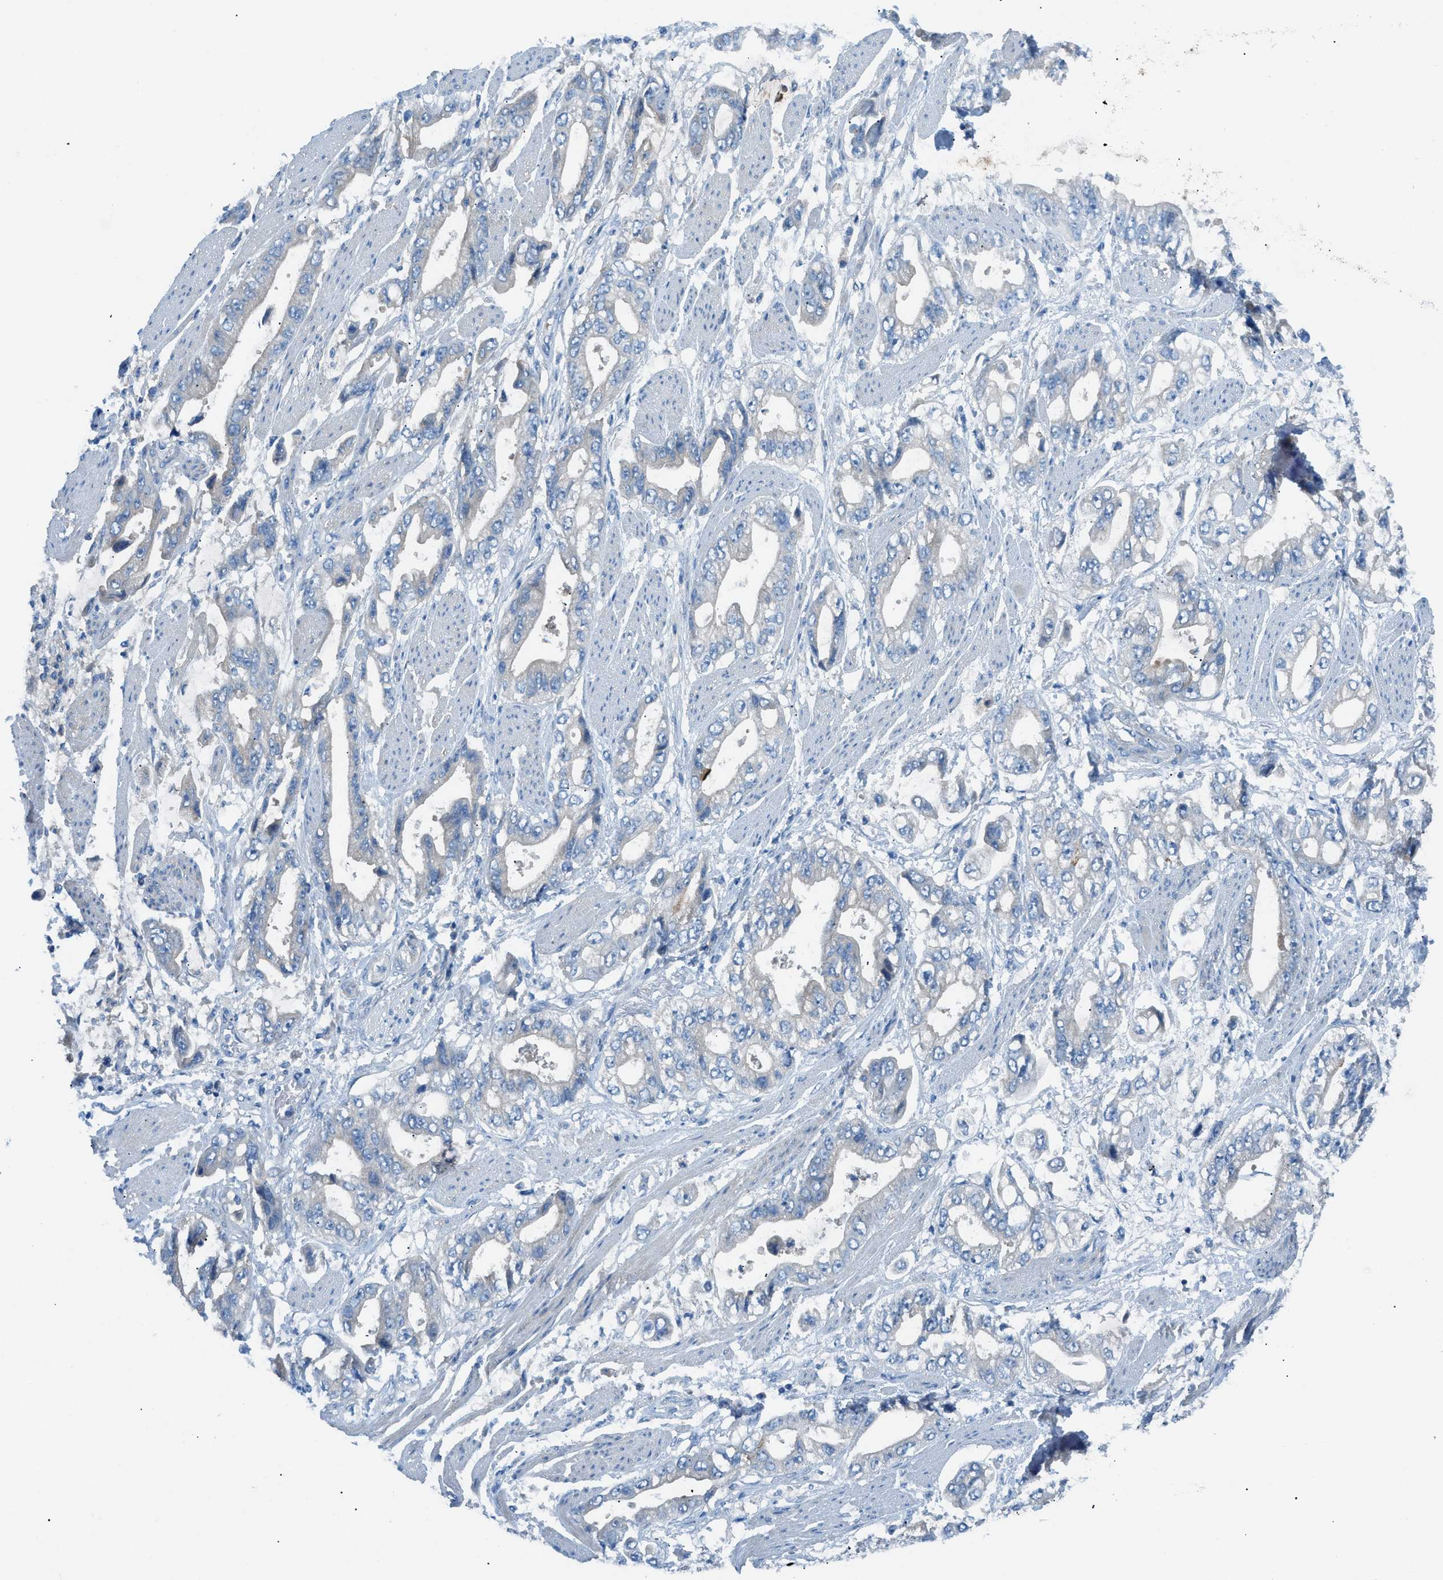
{"staining": {"intensity": "negative", "quantity": "none", "location": "none"}, "tissue": "stomach cancer", "cell_type": "Tumor cells", "image_type": "cancer", "snomed": [{"axis": "morphology", "description": "Normal tissue, NOS"}, {"axis": "morphology", "description": "Adenocarcinoma, NOS"}, {"axis": "topography", "description": "Stomach"}], "caption": "The immunohistochemistry photomicrograph has no significant expression in tumor cells of stomach adenocarcinoma tissue.", "gene": "C5AR2", "patient": {"sex": "male", "age": 62}}